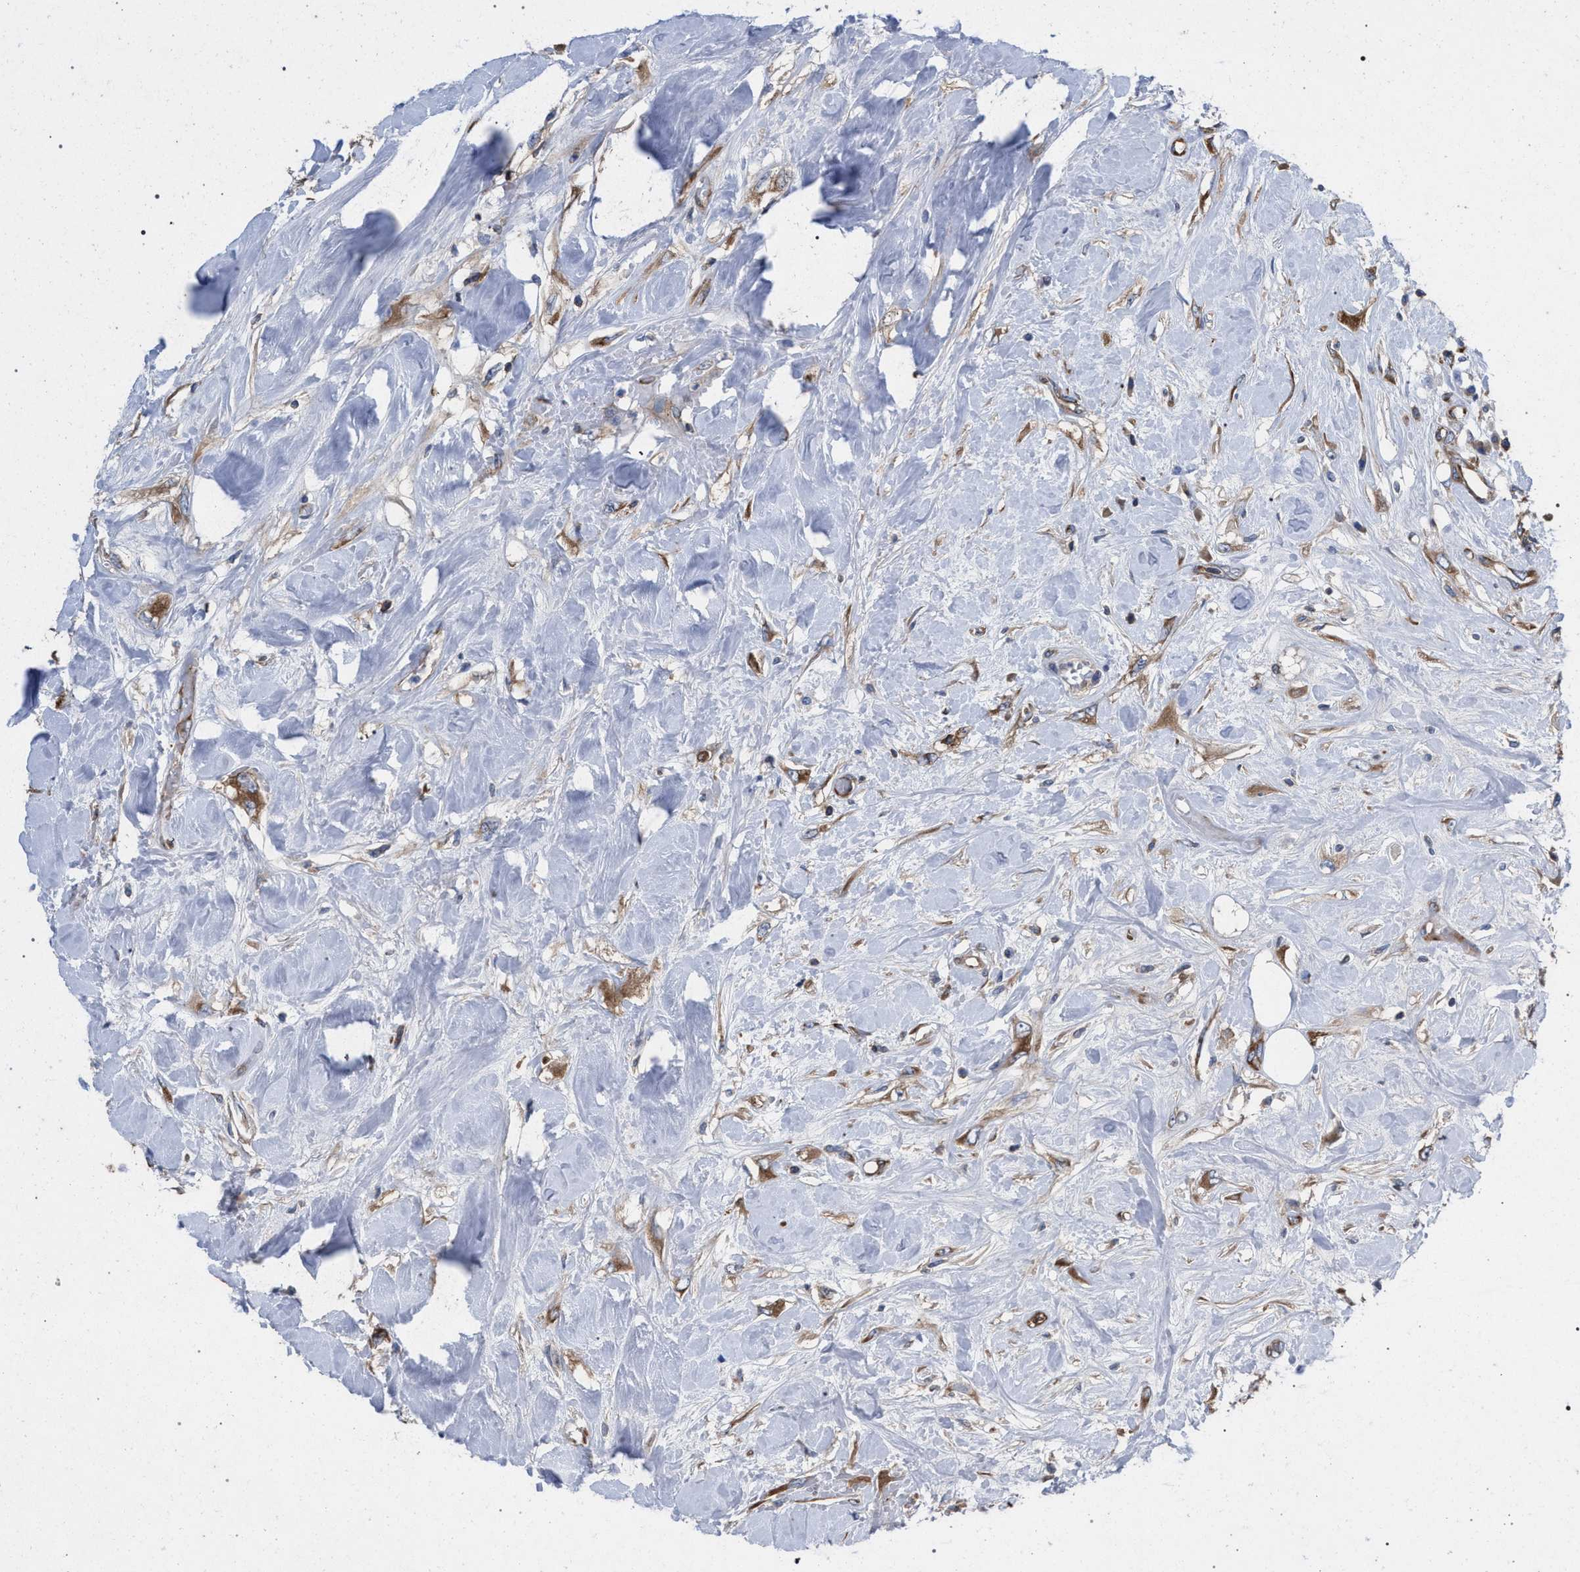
{"staining": {"intensity": "moderate", "quantity": ">75%", "location": "cytoplasmic/membranous"}, "tissue": "colorectal cancer", "cell_type": "Tumor cells", "image_type": "cancer", "snomed": [{"axis": "morphology", "description": "Adenocarcinoma, NOS"}, {"axis": "topography", "description": "Rectum"}], "caption": "Immunohistochemical staining of human colorectal cancer (adenocarcinoma) displays medium levels of moderate cytoplasmic/membranous expression in approximately >75% of tumor cells. Using DAB (3,3'-diaminobenzidine) (brown) and hematoxylin (blue) stains, captured at high magnification using brightfield microscopy.", "gene": "CDR2L", "patient": {"sex": "male", "age": 55}}